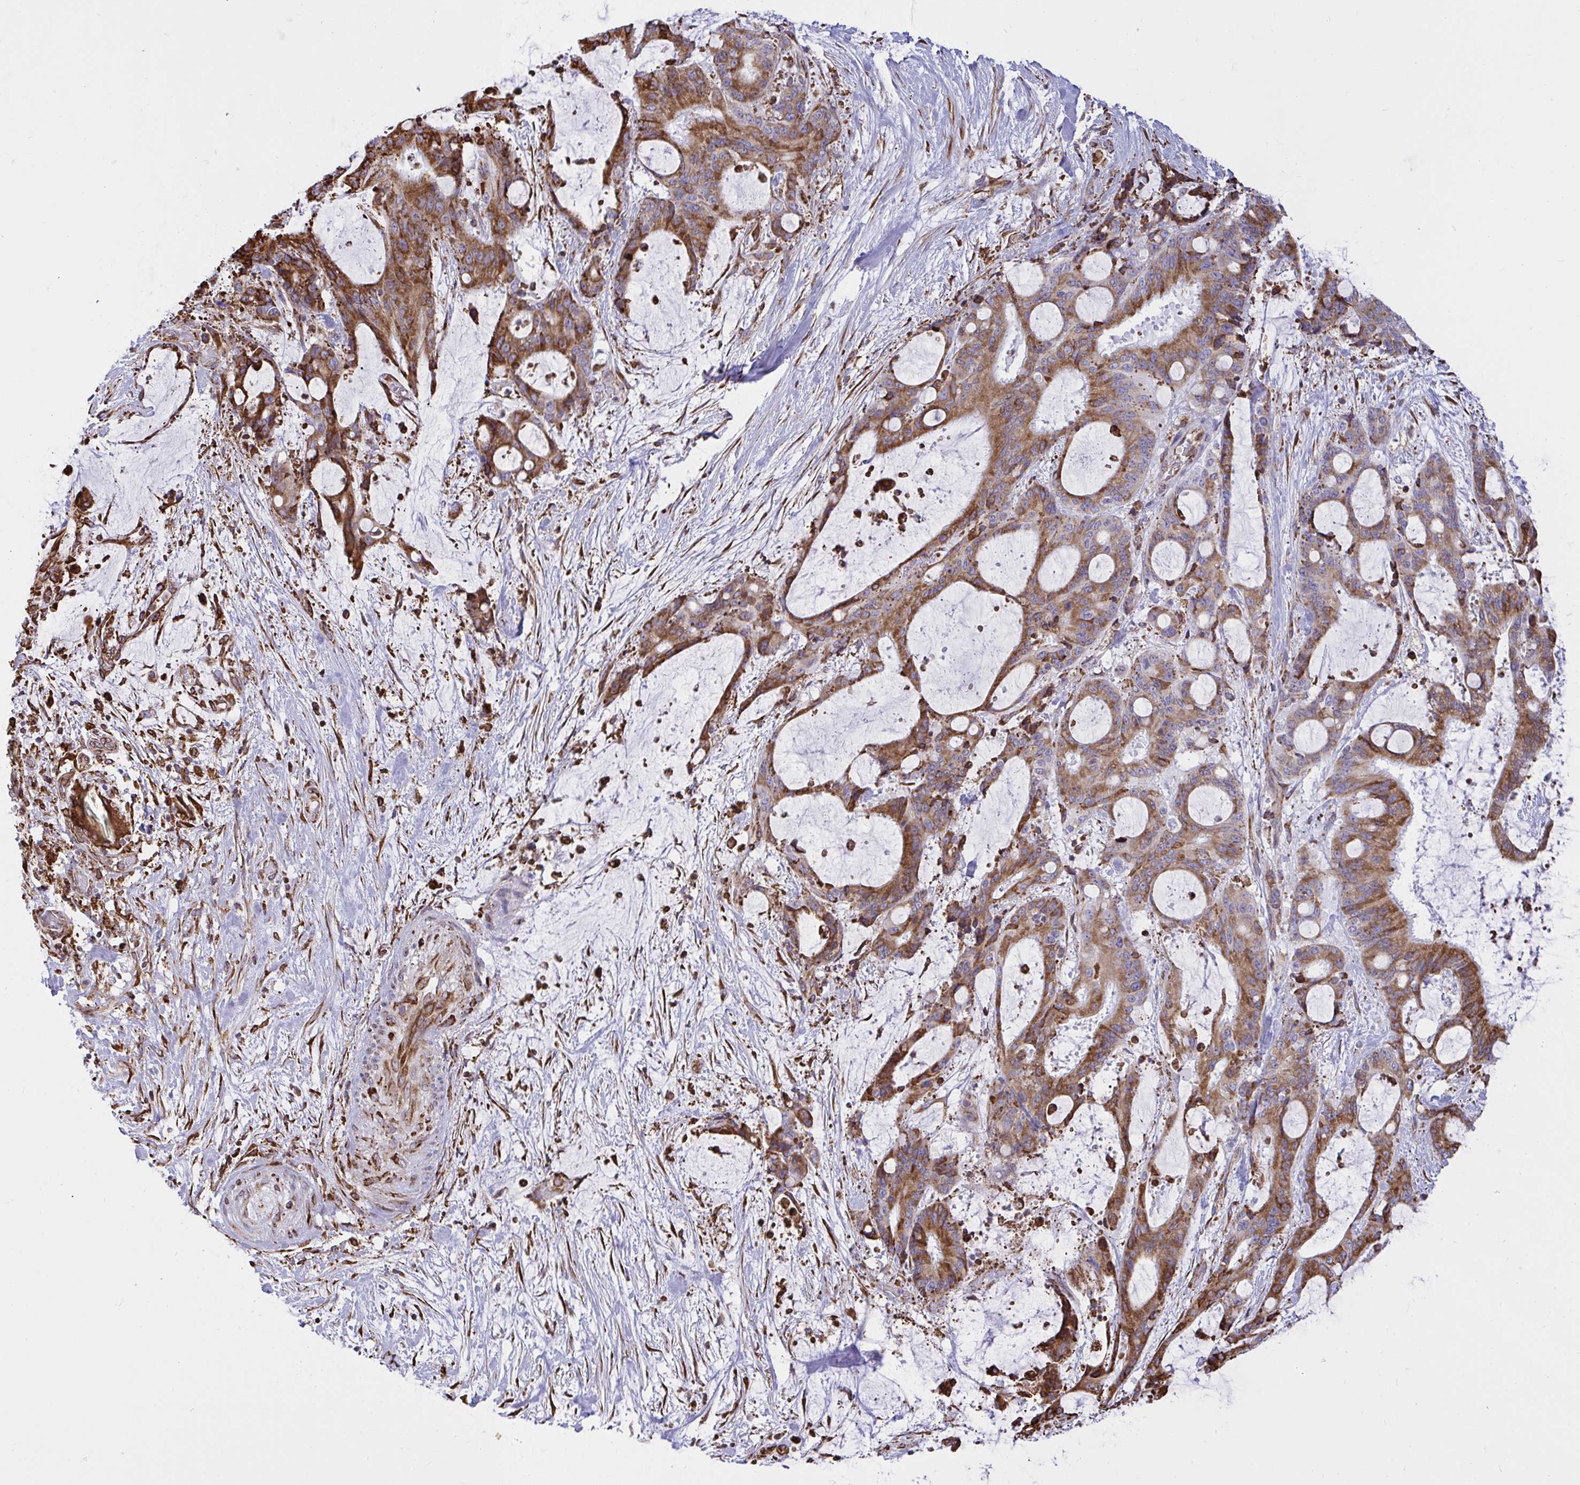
{"staining": {"intensity": "moderate", "quantity": ">75%", "location": "cytoplasmic/membranous"}, "tissue": "liver cancer", "cell_type": "Tumor cells", "image_type": "cancer", "snomed": [{"axis": "morphology", "description": "Normal tissue, NOS"}, {"axis": "morphology", "description": "Cholangiocarcinoma"}, {"axis": "topography", "description": "Liver"}, {"axis": "topography", "description": "Peripheral nerve tissue"}], "caption": "Protein expression analysis of human cholangiocarcinoma (liver) reveals moderate cytoplasmic/membranous staining in approximately >75% of tumor cells.", "gene": "CLGN", "patient": {"sex": "female", "age": 73}}